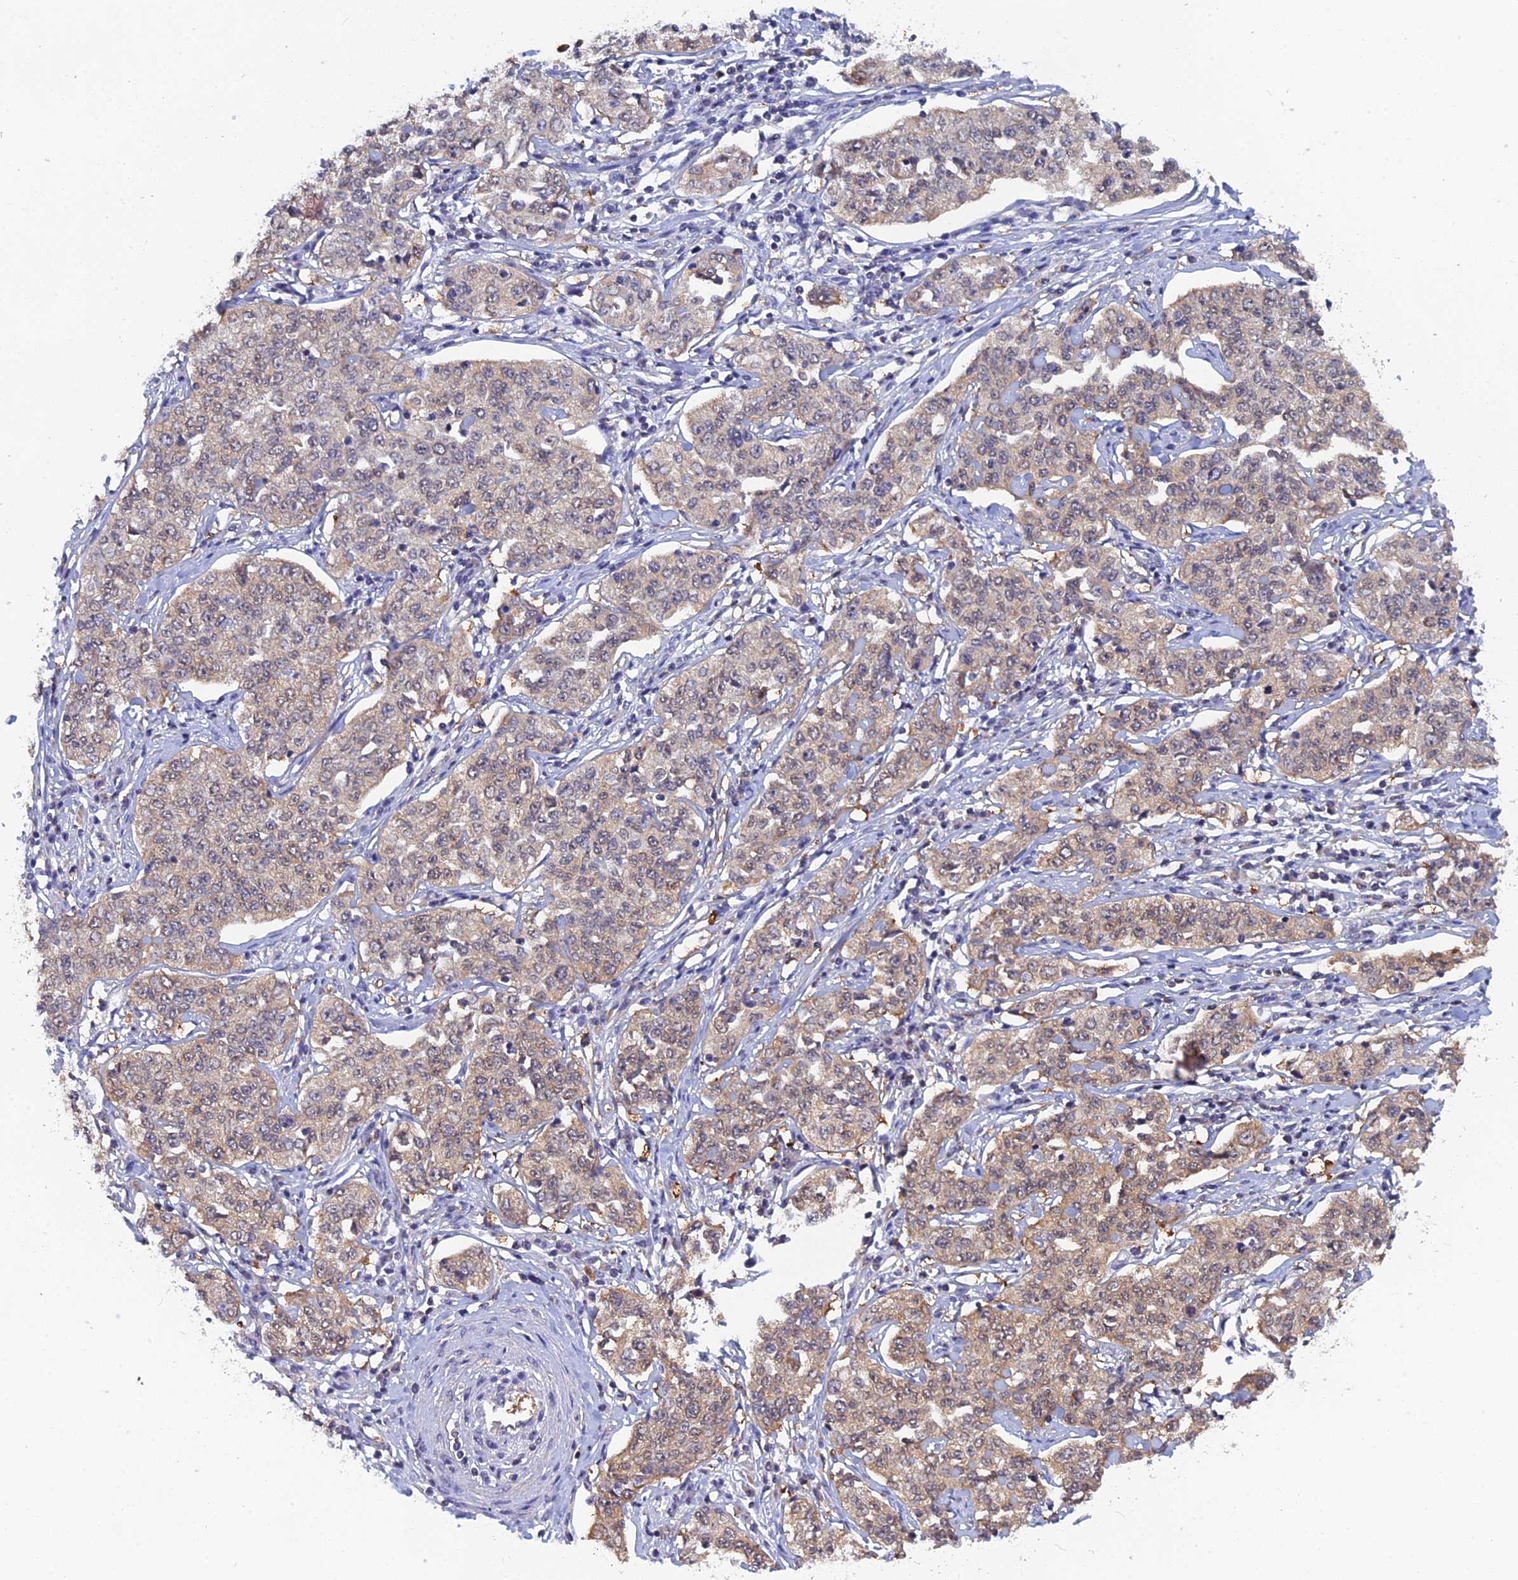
{"staining": {"intensity": "weak", "quantity": "25%-75%", "location": "nuclear"}, "tissue": "cervical cancer", "cell_type": "Tumor cells", "image_type": "cancer", "snomed": [{"axis": "morphology", "description": "Squamous cell carcinoma, NOS"}, {"axis": "topography", "description": "Cervix"}], "caption": "Squamous cell carcinoma (cervical) tissue displays weak nuclear positivity in about 25%-75% of tumor cells, visualized by immunohistochemistry.", "gene": "HINT1", "patient": {"sex": "female", "age": 35}}